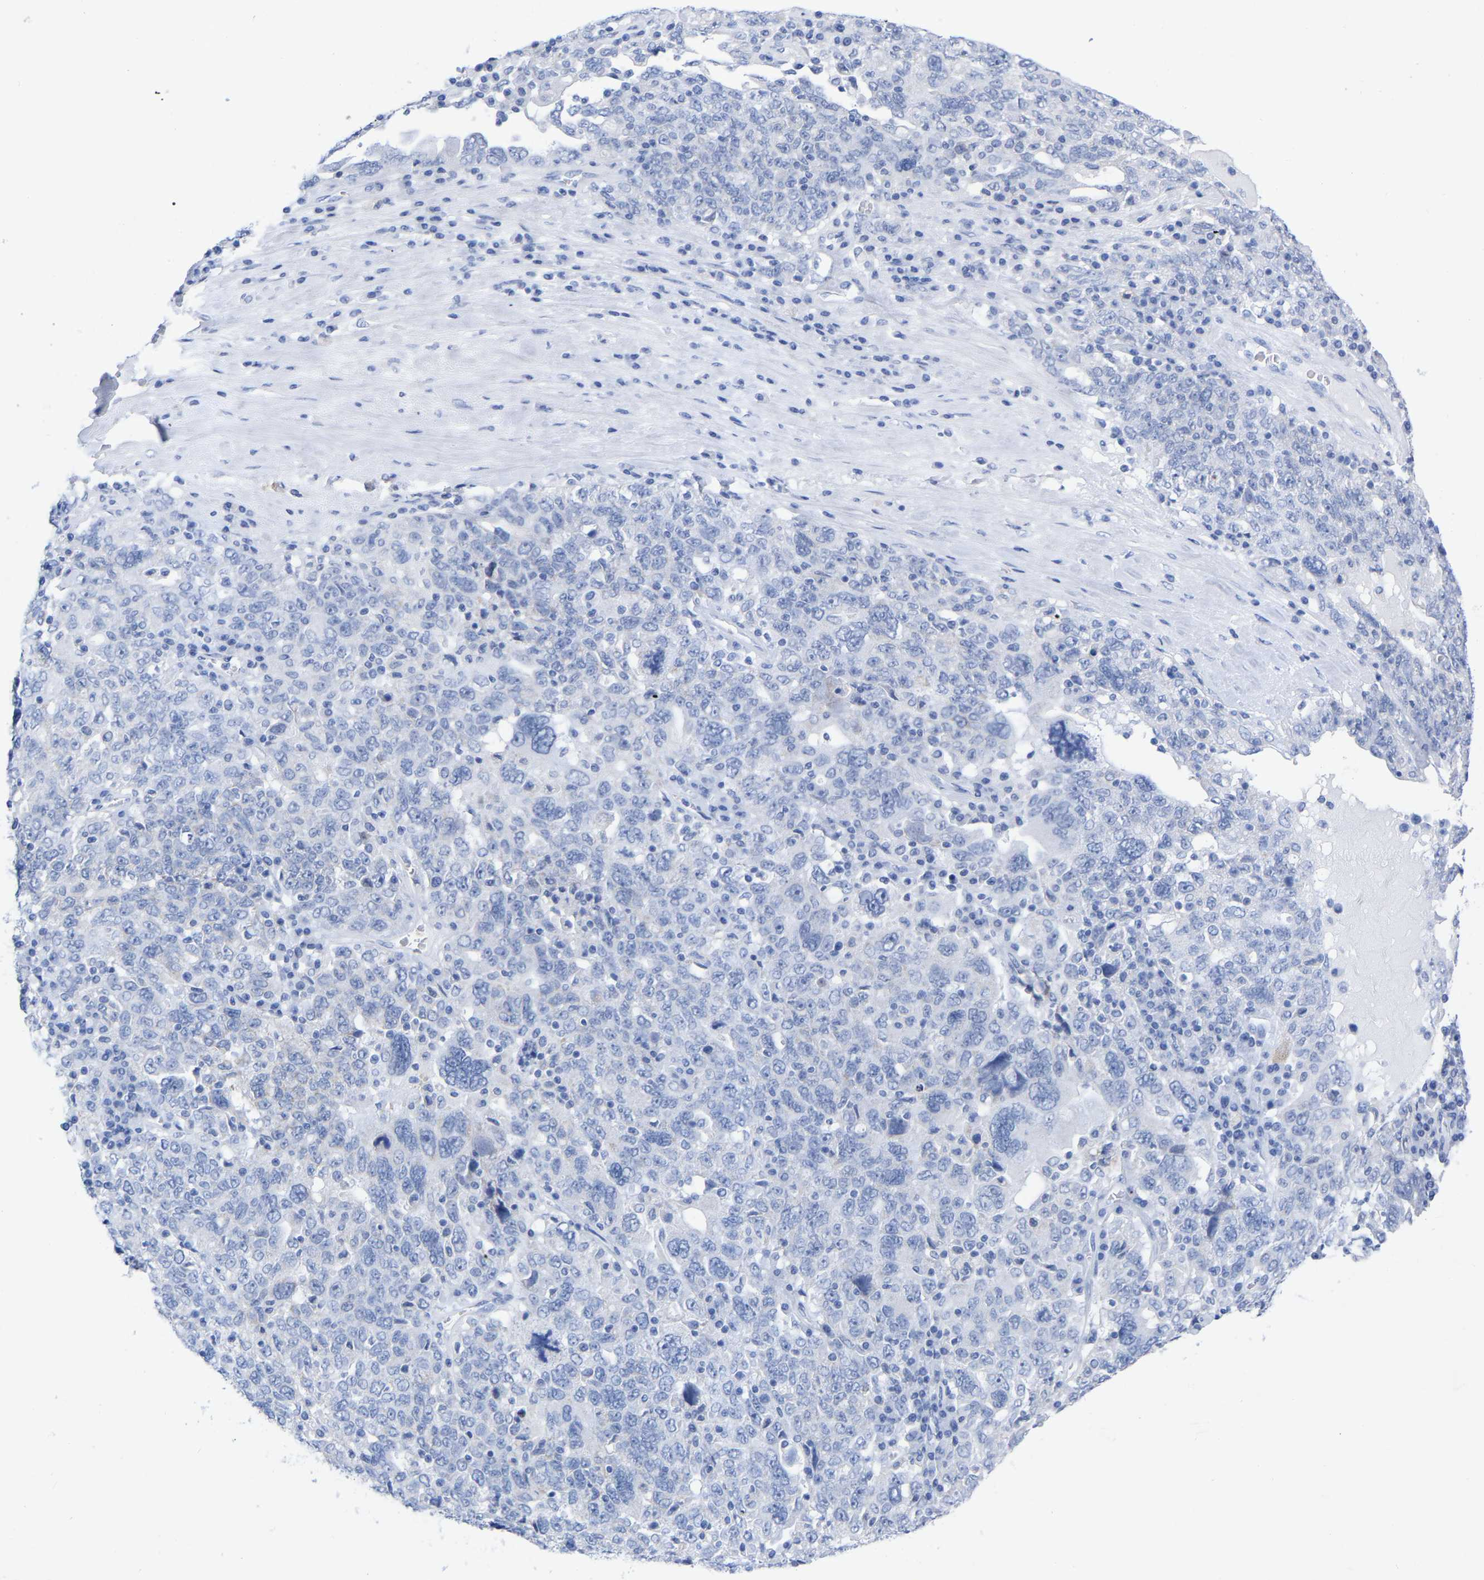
{"staining": {"intensity": "negative", "quantity": "none", "location": "none"}, "tissue": "ovarian cancer", "cell_type": "Tumor cells", "image_type": "cancer", "snomed": [{"axis": "morphology", "description": "Carcinoma, endometroid"}, {"axis": "topography", "description": "Ovary"}], "caption": "A high-resolution photomicrograph shows immunohistochemistry (IHC) staining of ovarian cancer, which exhibits no significant staining in tumor cells.", "gene": "ZNF629", "patient": {"sex": "female", "age": 62}}